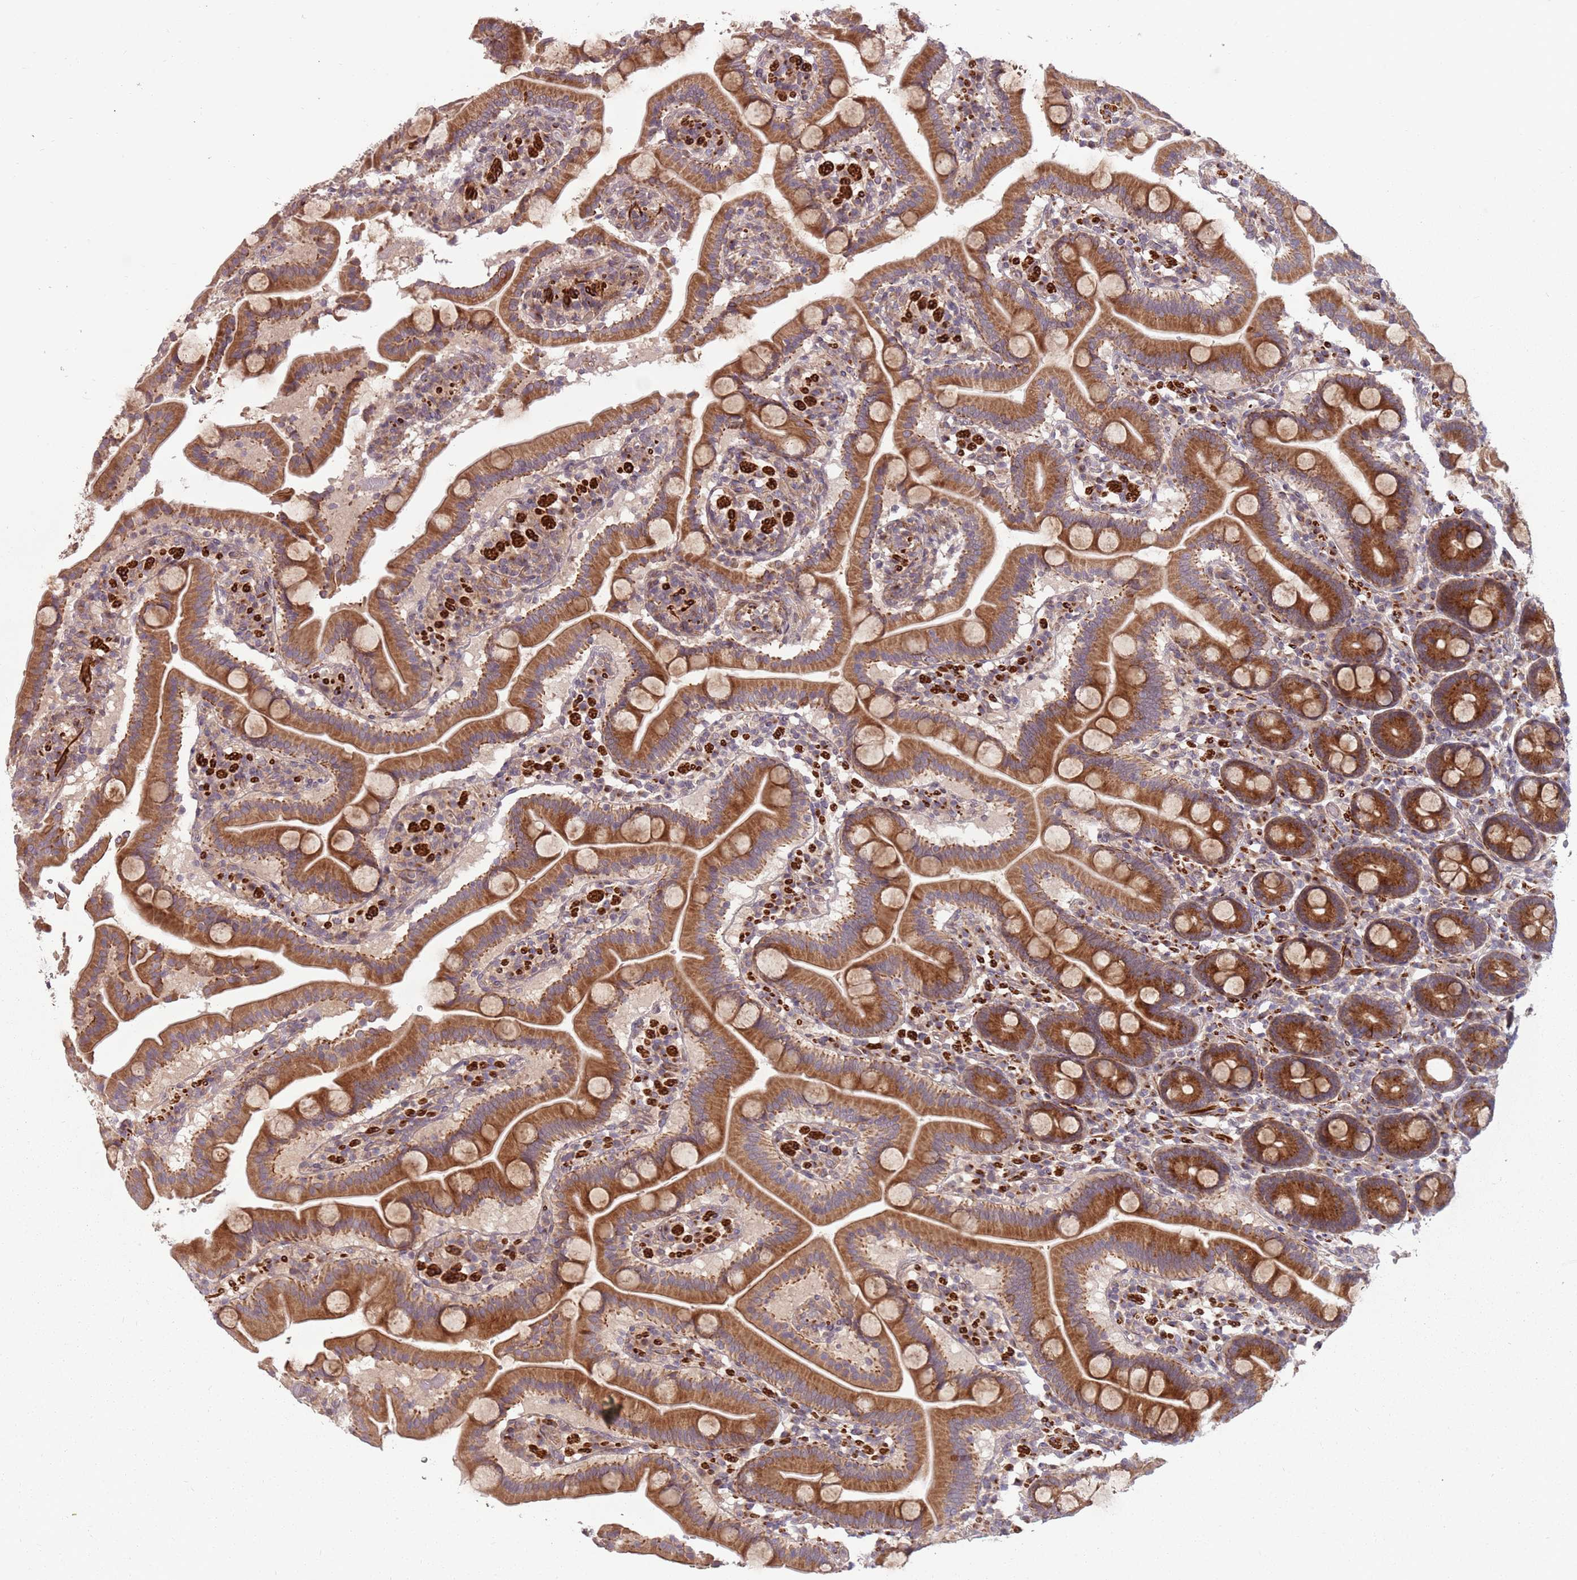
{"staining": {"intensity": "strong", "quantity": ">75%", "location": "cytoplasmic/membranous"}, "tissue": "duodenum", "cell_type": "Glandular cells", "image_type": "normal", "snomed": [{"axis": "morphology", "description": "Normal tissue, NOS"}, {"axis": "topography", "description": "Duodenum"}], "caption": "Protein staining of benign duodenum demonstrates strong cytoplasmic/membranous expression in approximately >75% of glandular cells. (brown staining indicates protein expression, while blue staining denotes nuclei).", "gene": "PLD6", "patient": {"sex": "male", "age": 55}}